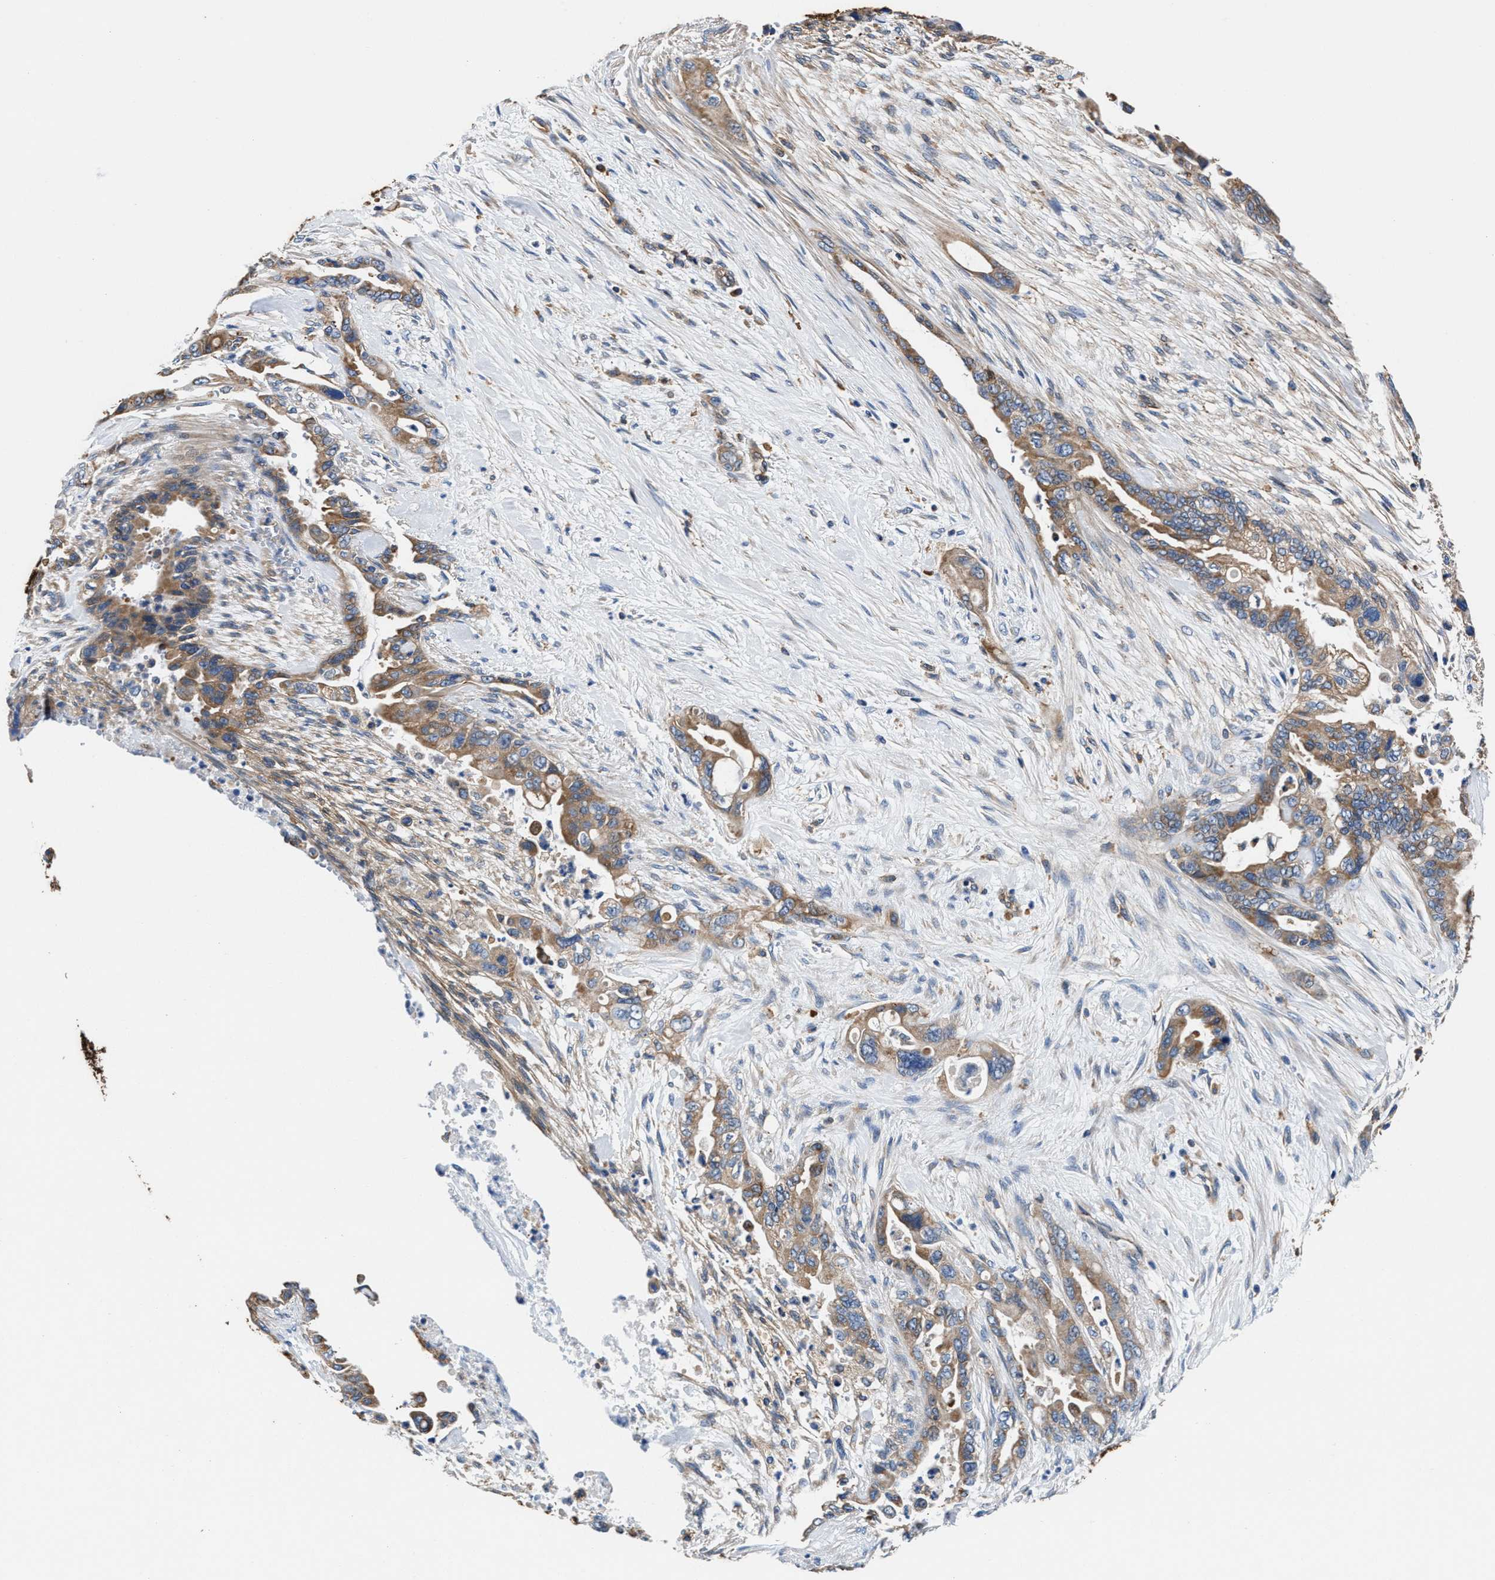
{"staining": {"intensity": "moderate", "quantity": ">75%", "location": "cytoplasmic/membranous"}, "tissue": "pancreatic cancer", "cell_type": "Tumor cells", "image_type": "cancer", "snomed": [{"axis": "morphology", "description": "Adenocarcinoma, NOS"}, {"axis": "topography", "description": "Pancreas"}], "caption": "Pancreatic cancer (adenocarcinoma) stained with a brown dye exhibits moderate cytoplasmic/membranous positive staining in about >75% of tumor cells.", "gene": "PPP1R9B", "patient": {"sex": "male", "age": 70}}